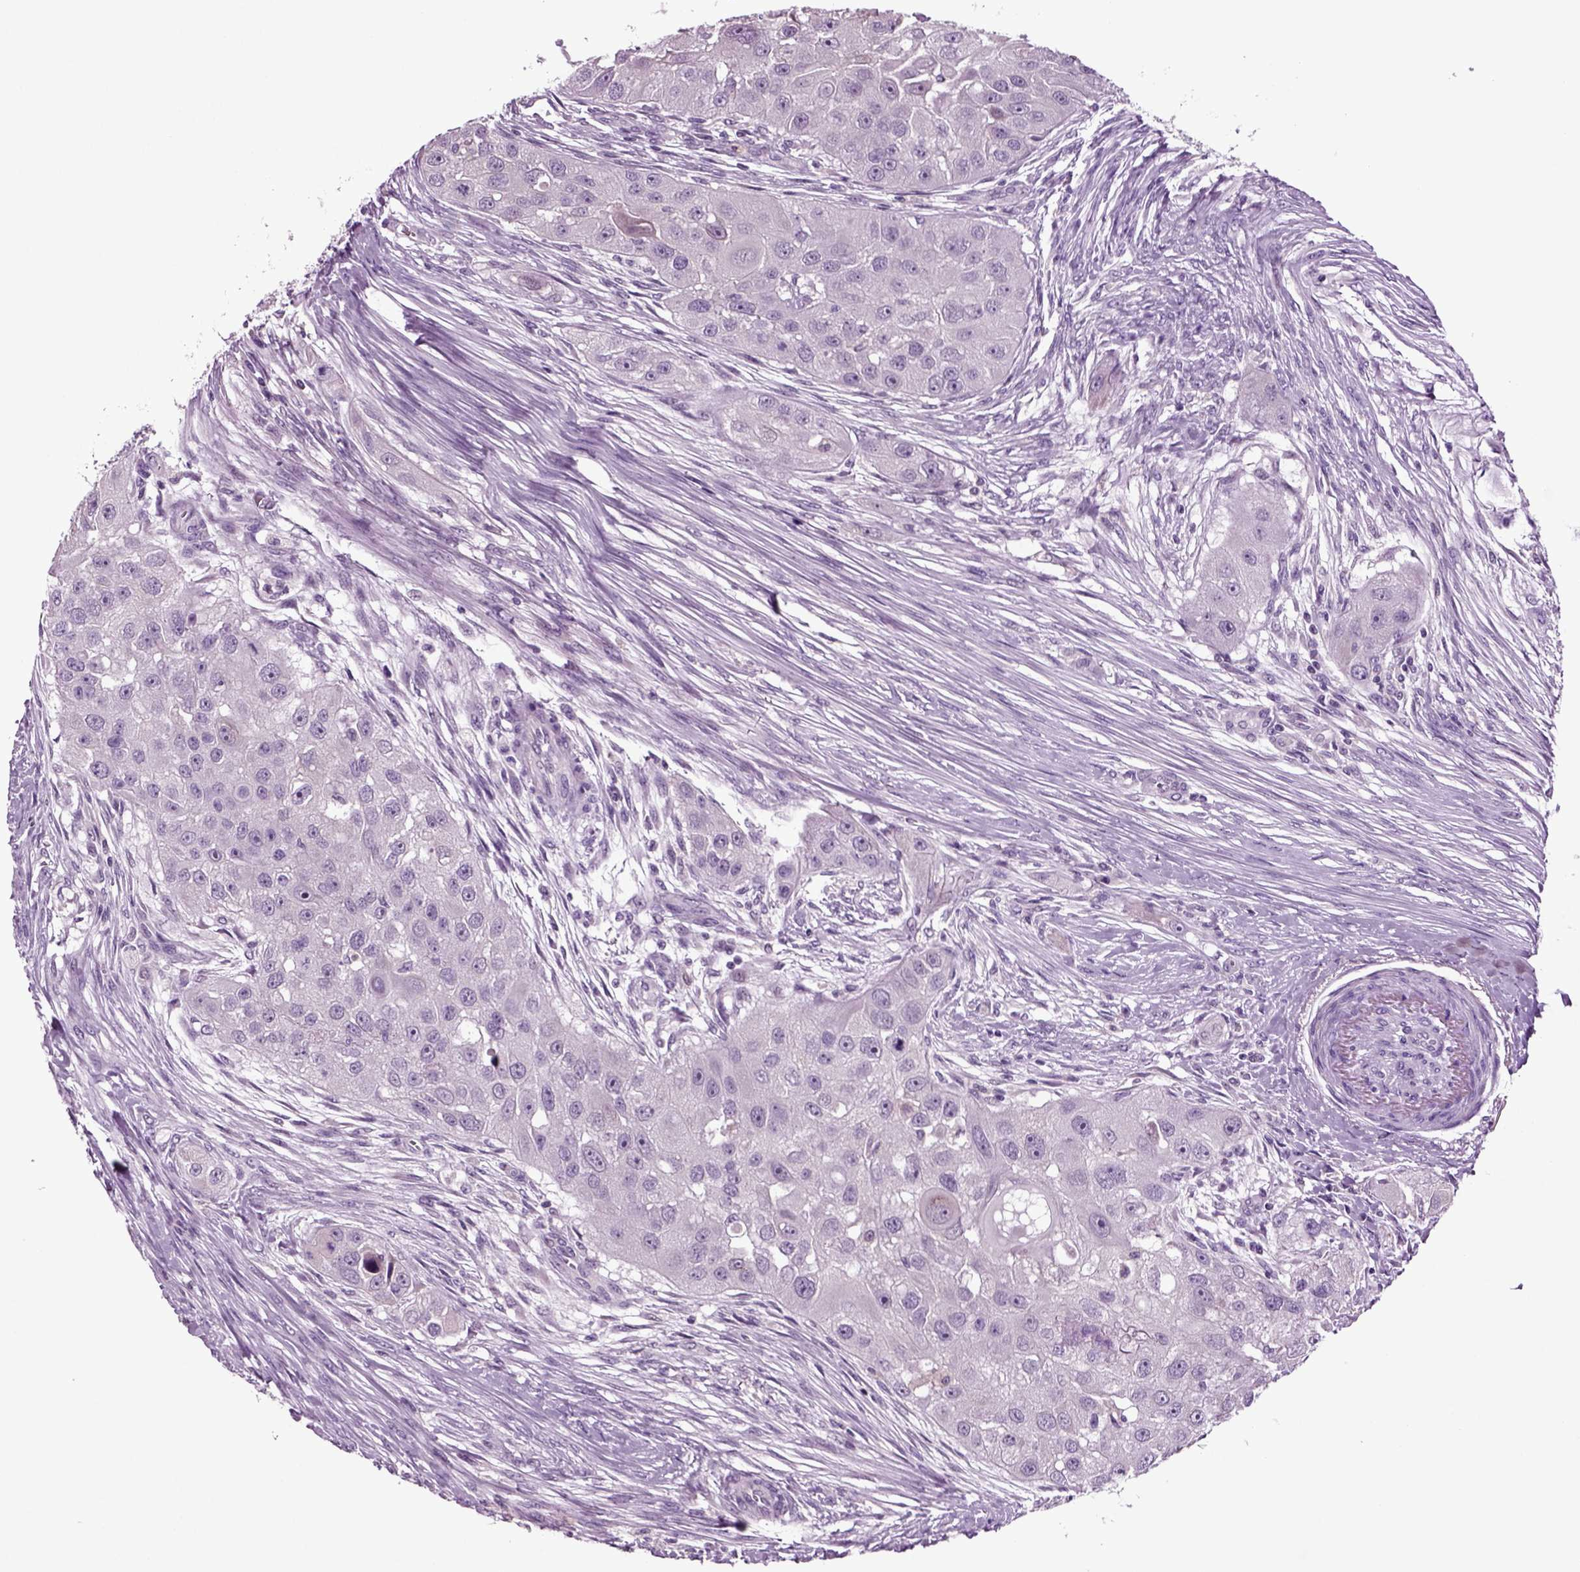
{"staining": {"intensity": "negative", "quantity": "none", "location": "none"}, "tissue": "head and neck cancer", "cell_type": "Tumor cells", "image_type": "cancer", "snomed": [{"axis": "morphology", "description": "Normal tissue, NOS"}, {"axis": "morphology", "description": "Squamous cell carcinoma, NOS"}, {"axis": "topography", "description": "Skeletal muscle"}, {"axis": "topography", "description": "Head-Neck"}], "caption": "Tumor cells show no significant staining in head and neck cancer.", "gene": "FGF11", "patient": {"sex": "male", "age": 51}}